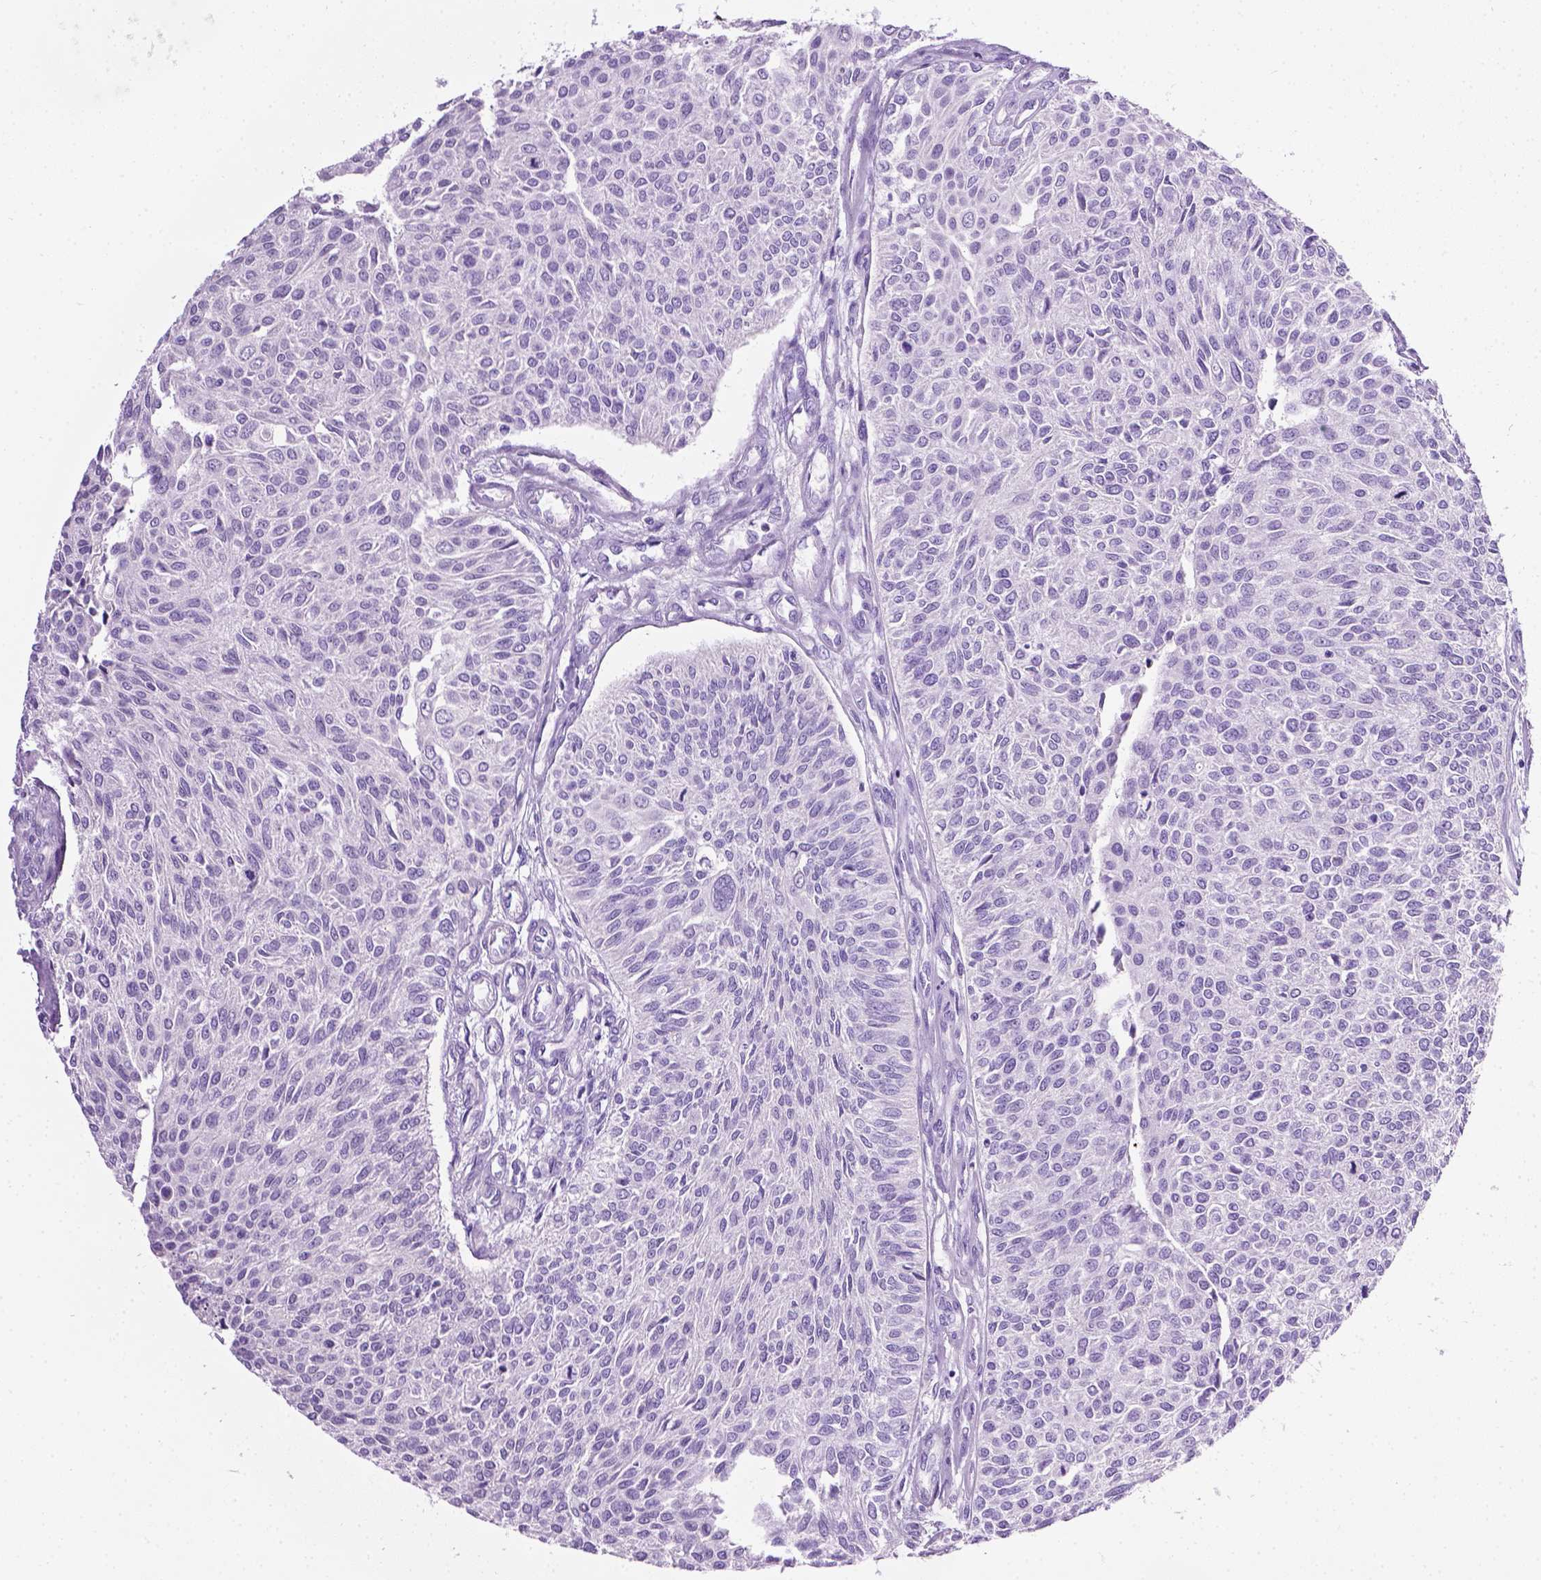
{"staining": {"intensity": "negative", "quantity": "none", "location": "none"}, "tissue": "urothelial cancer", "cell_type": "Tumor cells", "image_type": "cancer", "snomed": [{"axis": "morphology", "description": "Urothelial carcinoma, NOS"}, {"axis": "topography", "description": "Urinary bladder"}], "caption": "IHC micrograph of urothelial cancer stained for a protein (brown), which reveals no positivity in tumor cells.", "gene": "LELP1", "patient": {"sex": "male", "age": 55}}